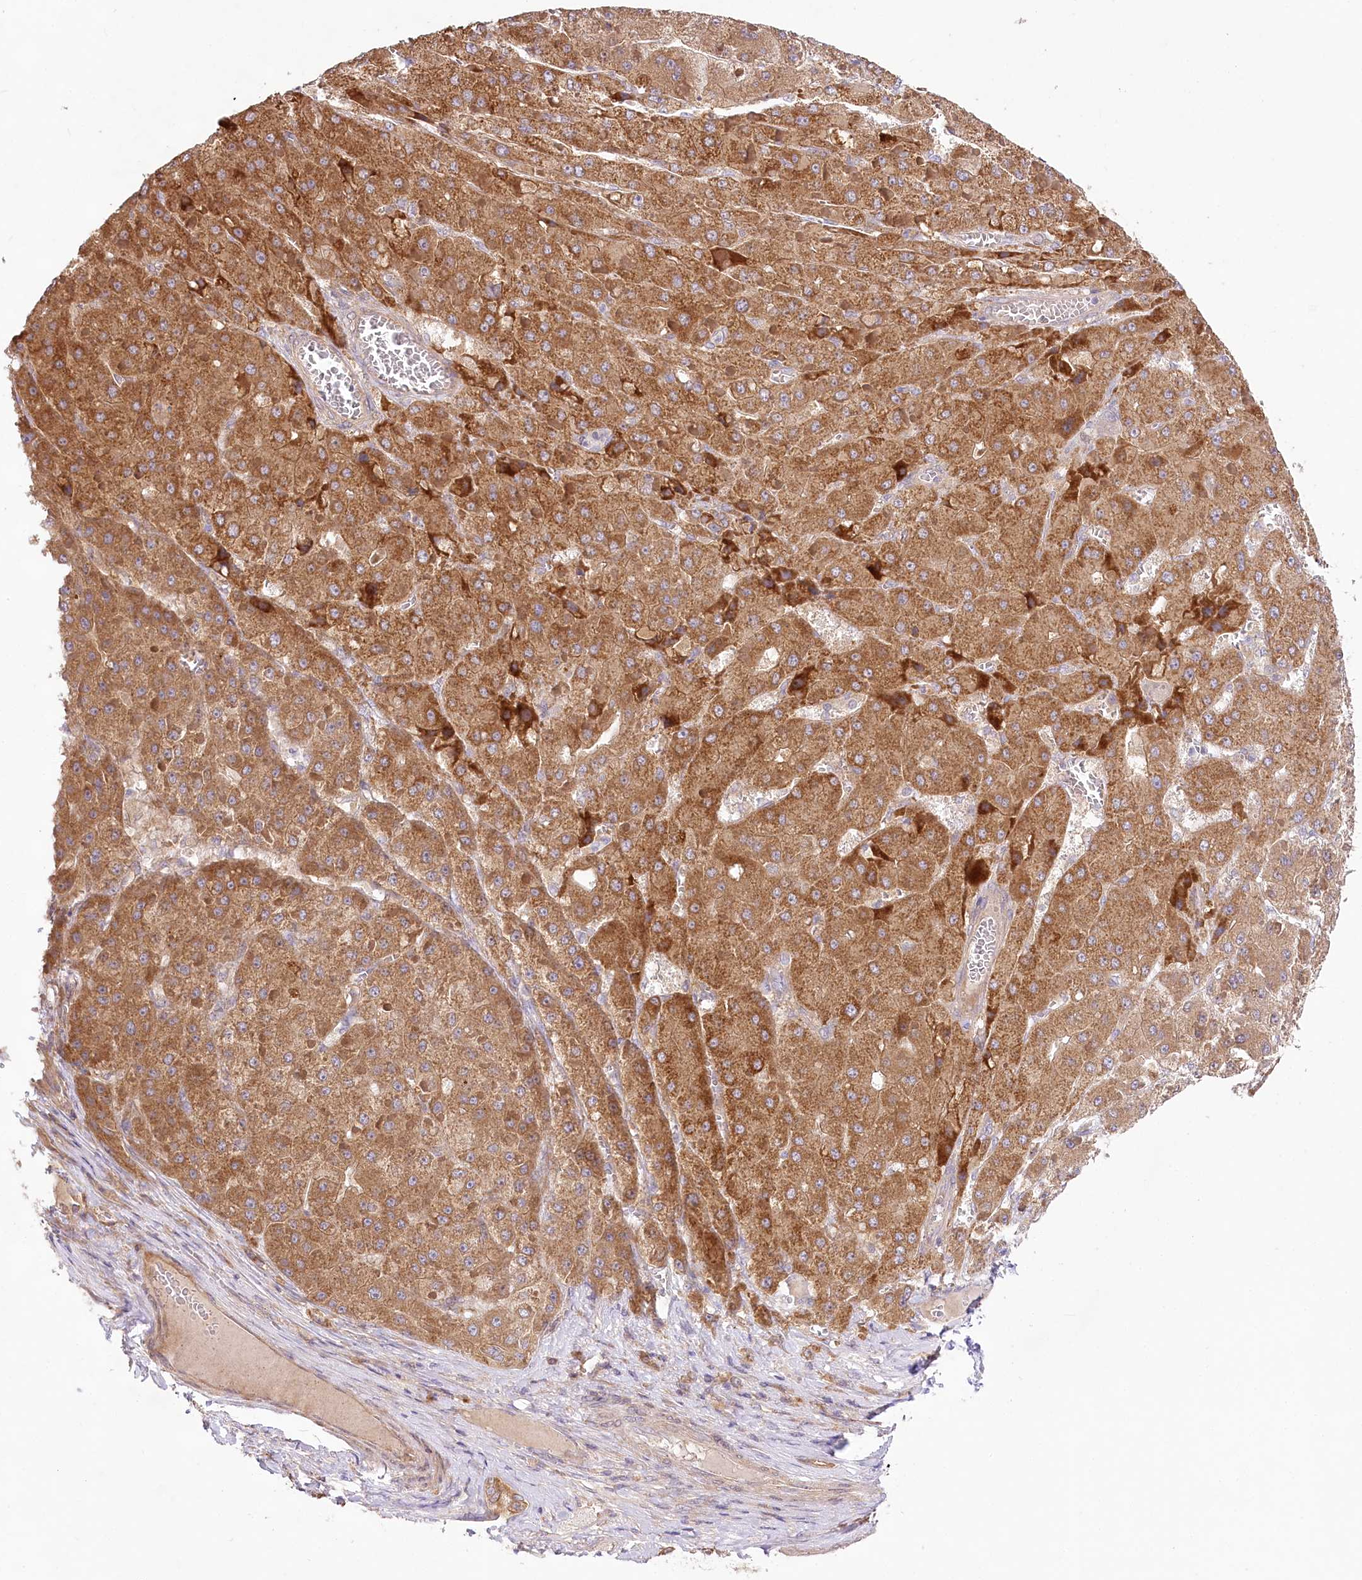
{"staining": {"intensity": "moderate", "quantity": ">75%", "location": "cytoplasmic/membranous"}, "tissue": "liver cancer", "cell_type": "Tumor cells", "image_type": "cancer", "snomed": [{"axis": "morphology", "description": "Carcinoma, Hepatocellular, NOS"}, {"axis": "topography", "description": "Liver"}], "caption": "The immunohistochemical stain shows moderate cytoplasmic/membranous expression in tumor cells of liver hepatocellular carcinoma tissue.", "gene": "PYROXD1", "patient": {"sex": "female", "age": 73}}